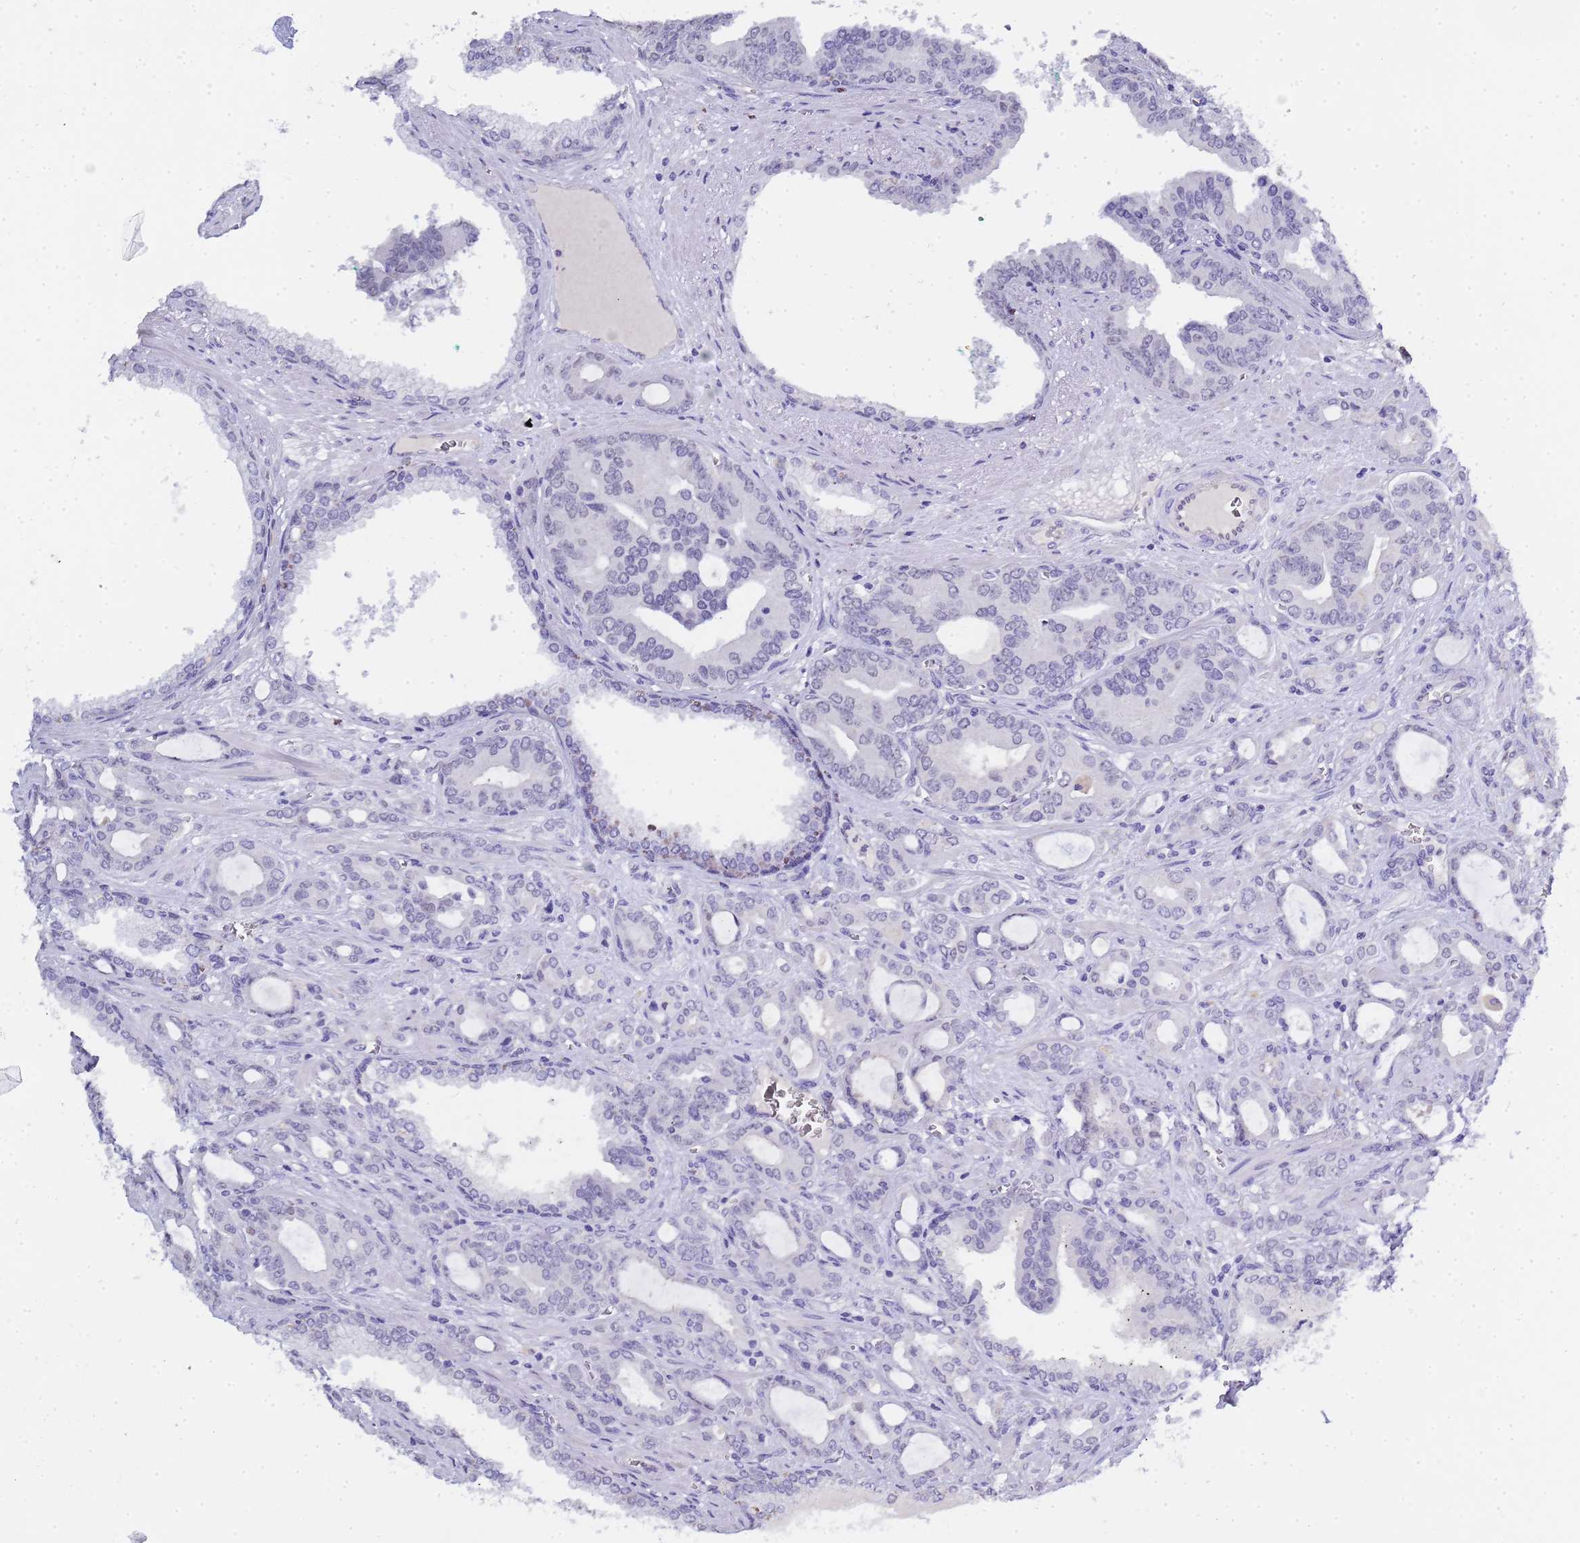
{"staining": {"intensity": "negative", "quantity": "none", "location": "none"}, "tissue": "prostate cancer", "cell_type": "Tumor cells", "image_type": "cancer", "snomed": [{"axis": "morphology", "description": "Adenocarcinoma, High grade"}, {"axis": "topography", "description": "Prostate"}], "caption": "Immunohistochemical staining of prostate cancer displays no significant positivity in tumor cells.", "gene": "CTRC", "patient": {"sex": "male", "age": 72}}